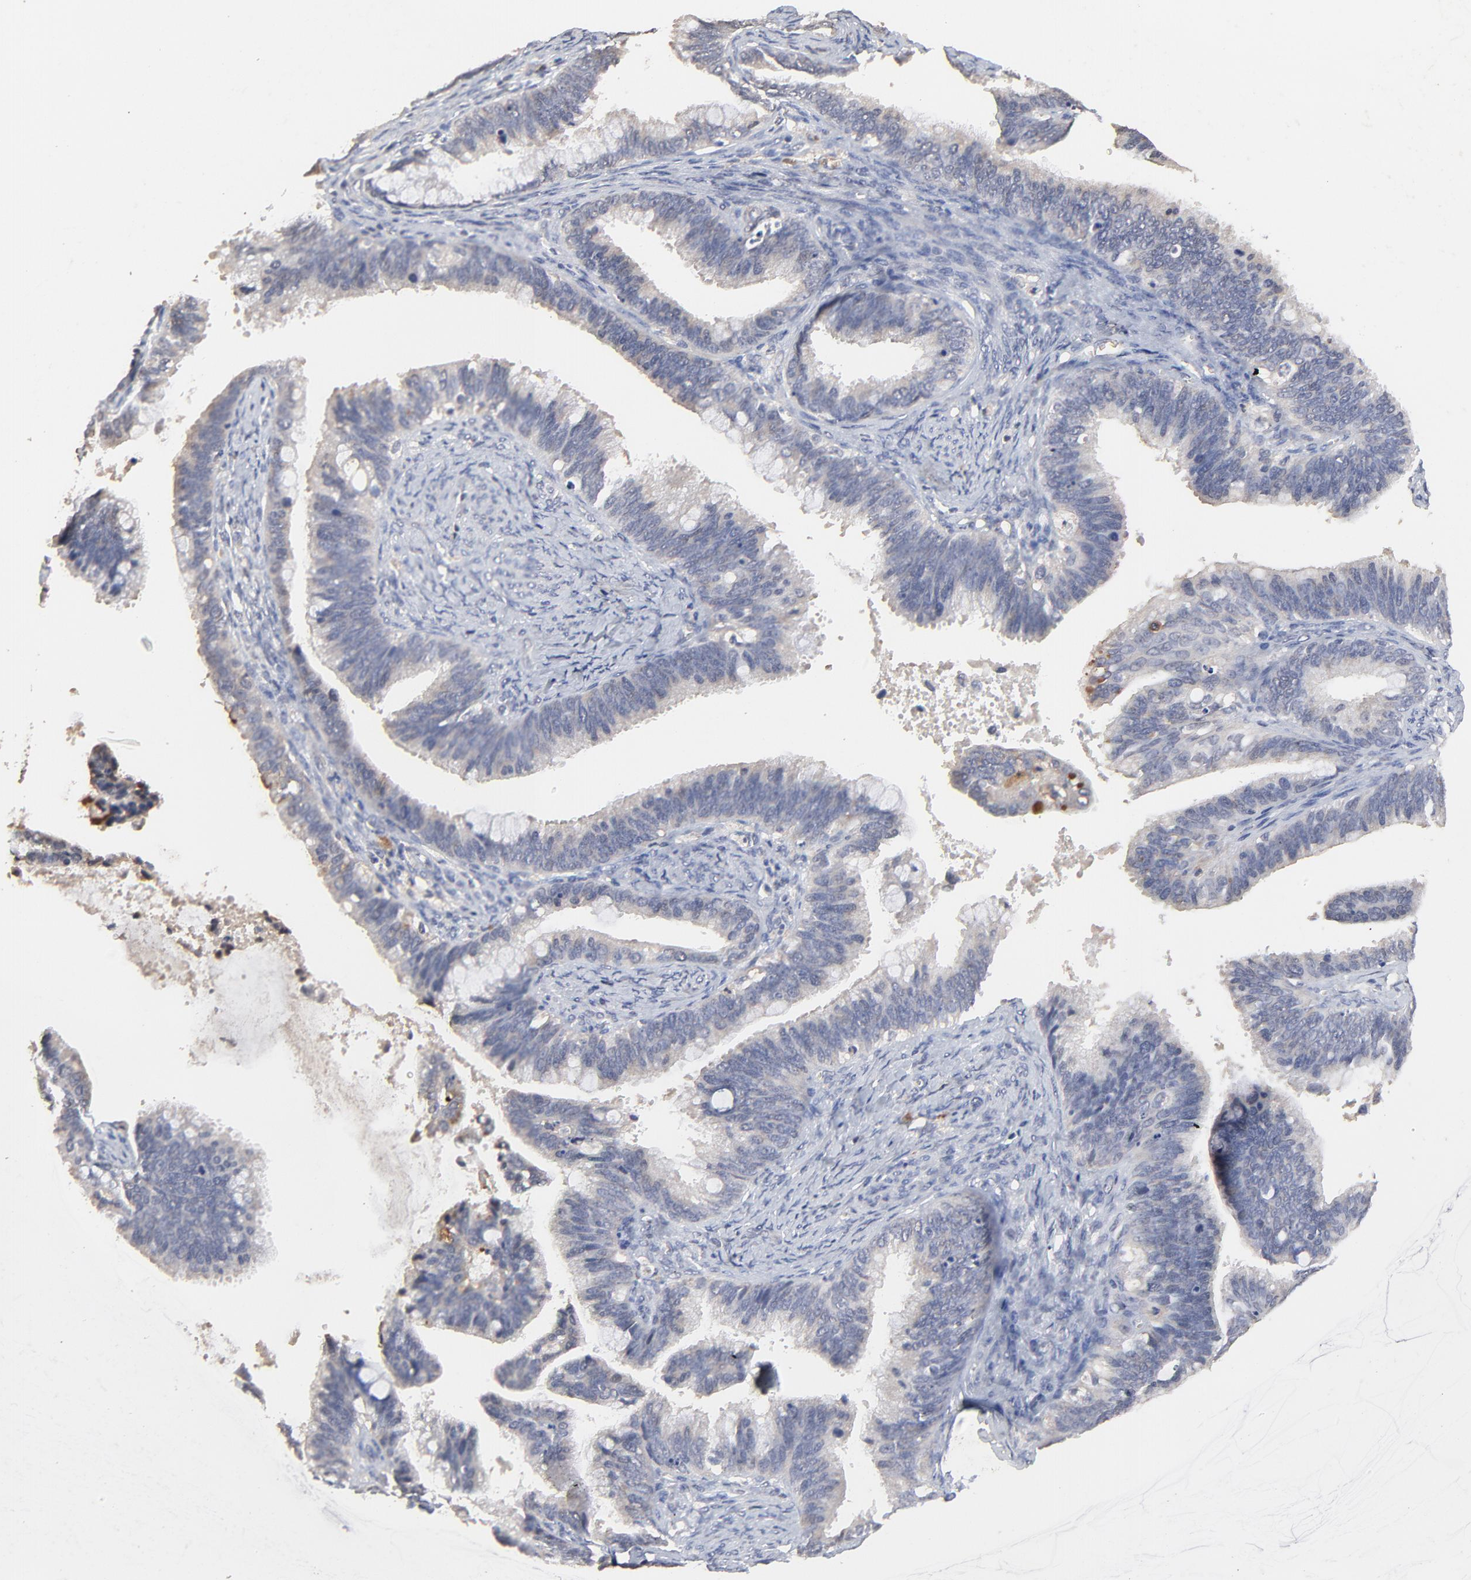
{"staining": {"intensity": "negative", "quantity": "none", "location": "none"}, "tissue": "cervical cancer", "cell_type": "Tumor cells", "image_type": "cancer", "snomed": [{"axis": "morphology", "description": "Adenocarcinoma, NOS"}, {"axis": "topography", "description": "Cervix"}], "caption": "IHC micrograph of neoplastic tissue: cervical cancer stained with DAB (3,3'-diaminobenzidine) demonstrates no significant protein staining in tumor cells. (DAB (3,3'-diaminobenzidine) immunohistochemistry (IHC), high magnification).", "gene": "VPREB3", "patient": {"sex": "female", "age": 47}}